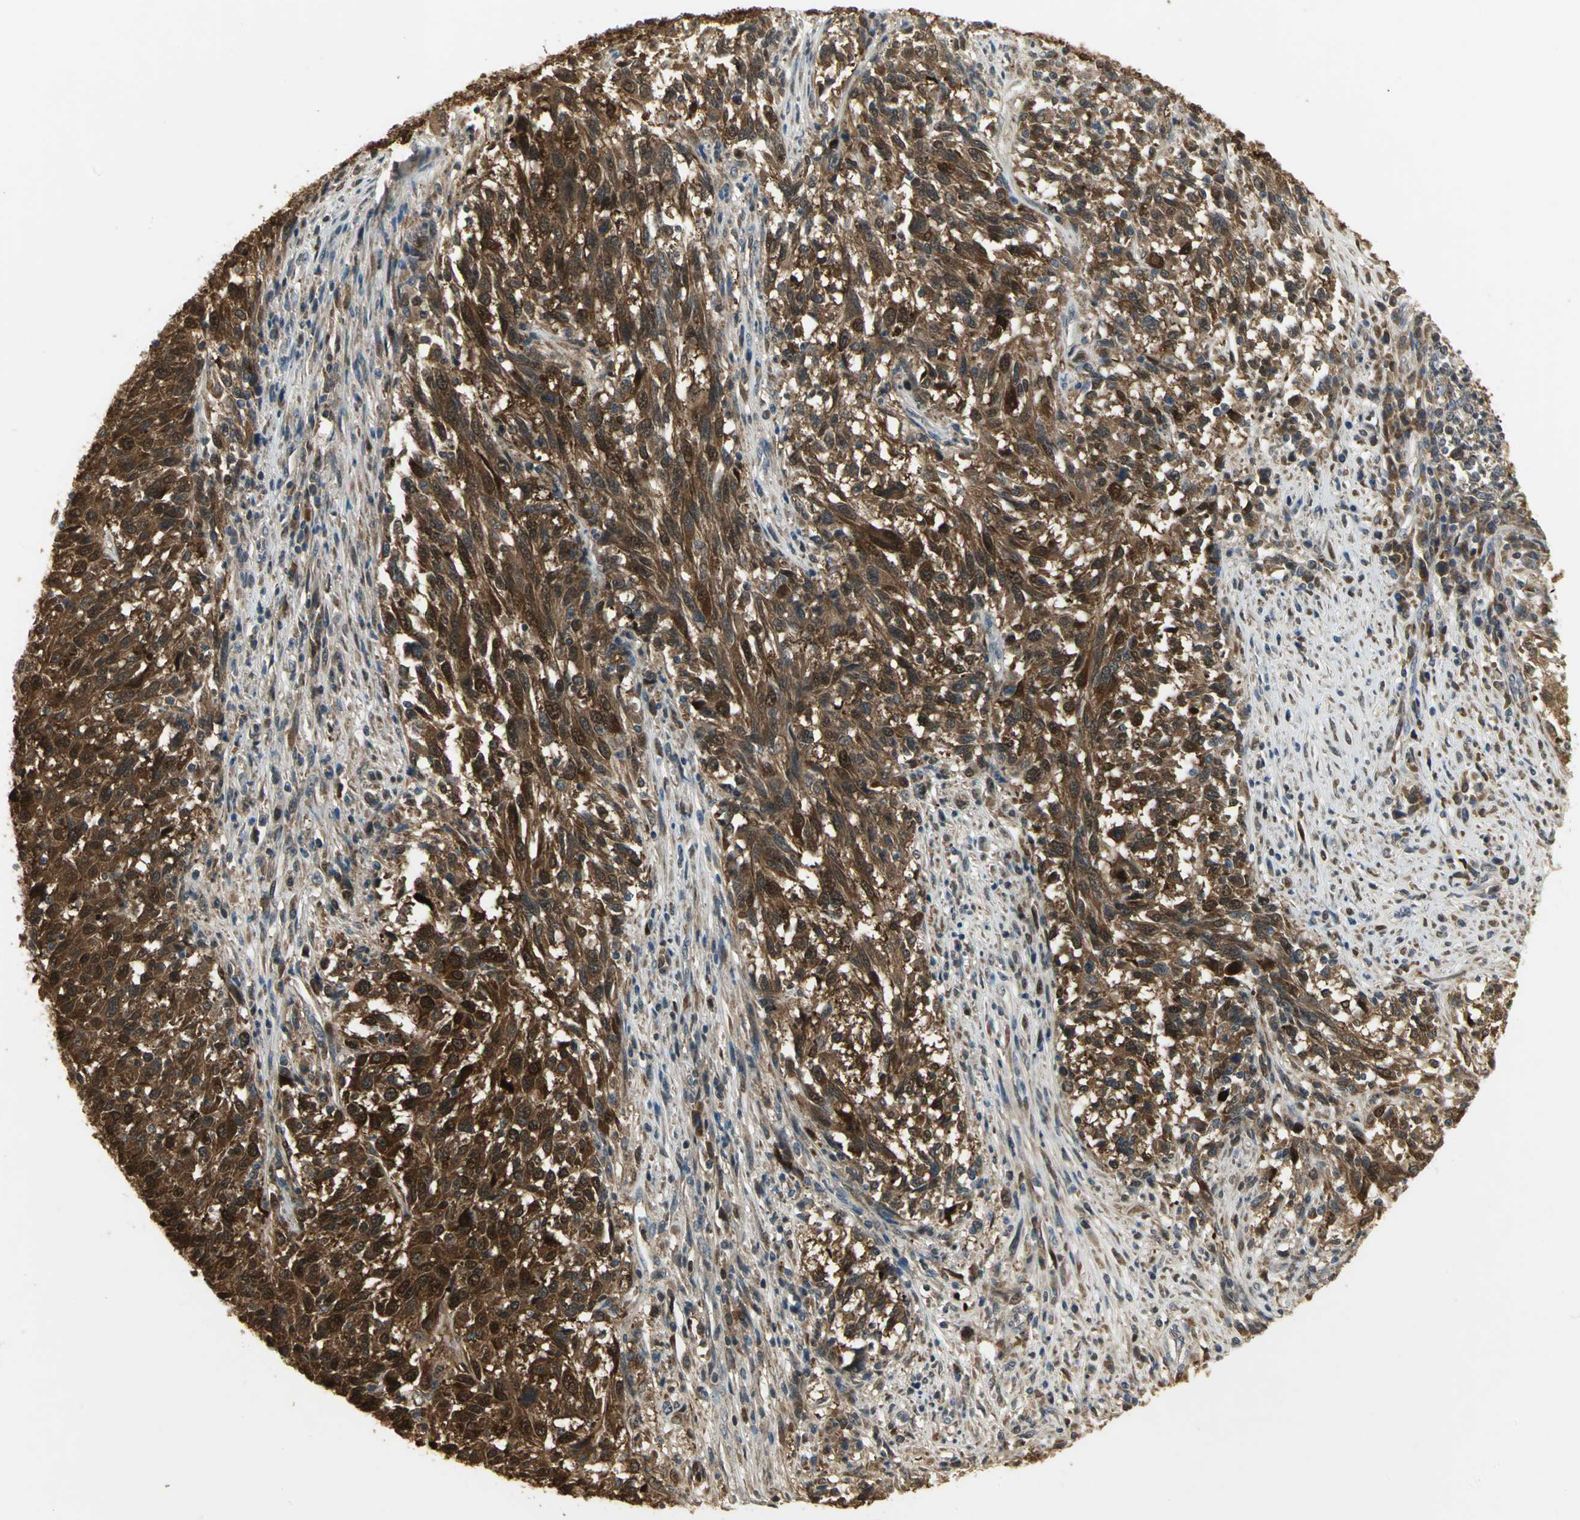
{"staining": {"intensity": "strong", "quantity": ">75%", "location": "cytoplasmic/membranous,nuclear"}, "tissue": "melanoma", "cell_type": "Tumor cells", "image_type": "cancer", "snomed": [{"axis": "morphology", "description": "Malignant melanoma, Metastatic site"}, {"axis": "topography", "description": "Lymph node"}], "caption": "A histopathology image of human melanoma stained for a protein demonstrates strong cytoplasmic/membranous and nuclear brown staining in tumor cells. Using DAB (brown) and hematoxylin (blue) stains, captured at high magnification using brightfield microscopy.", "gene": "AMT", "patient": {"sex": "male", "age": 61}}